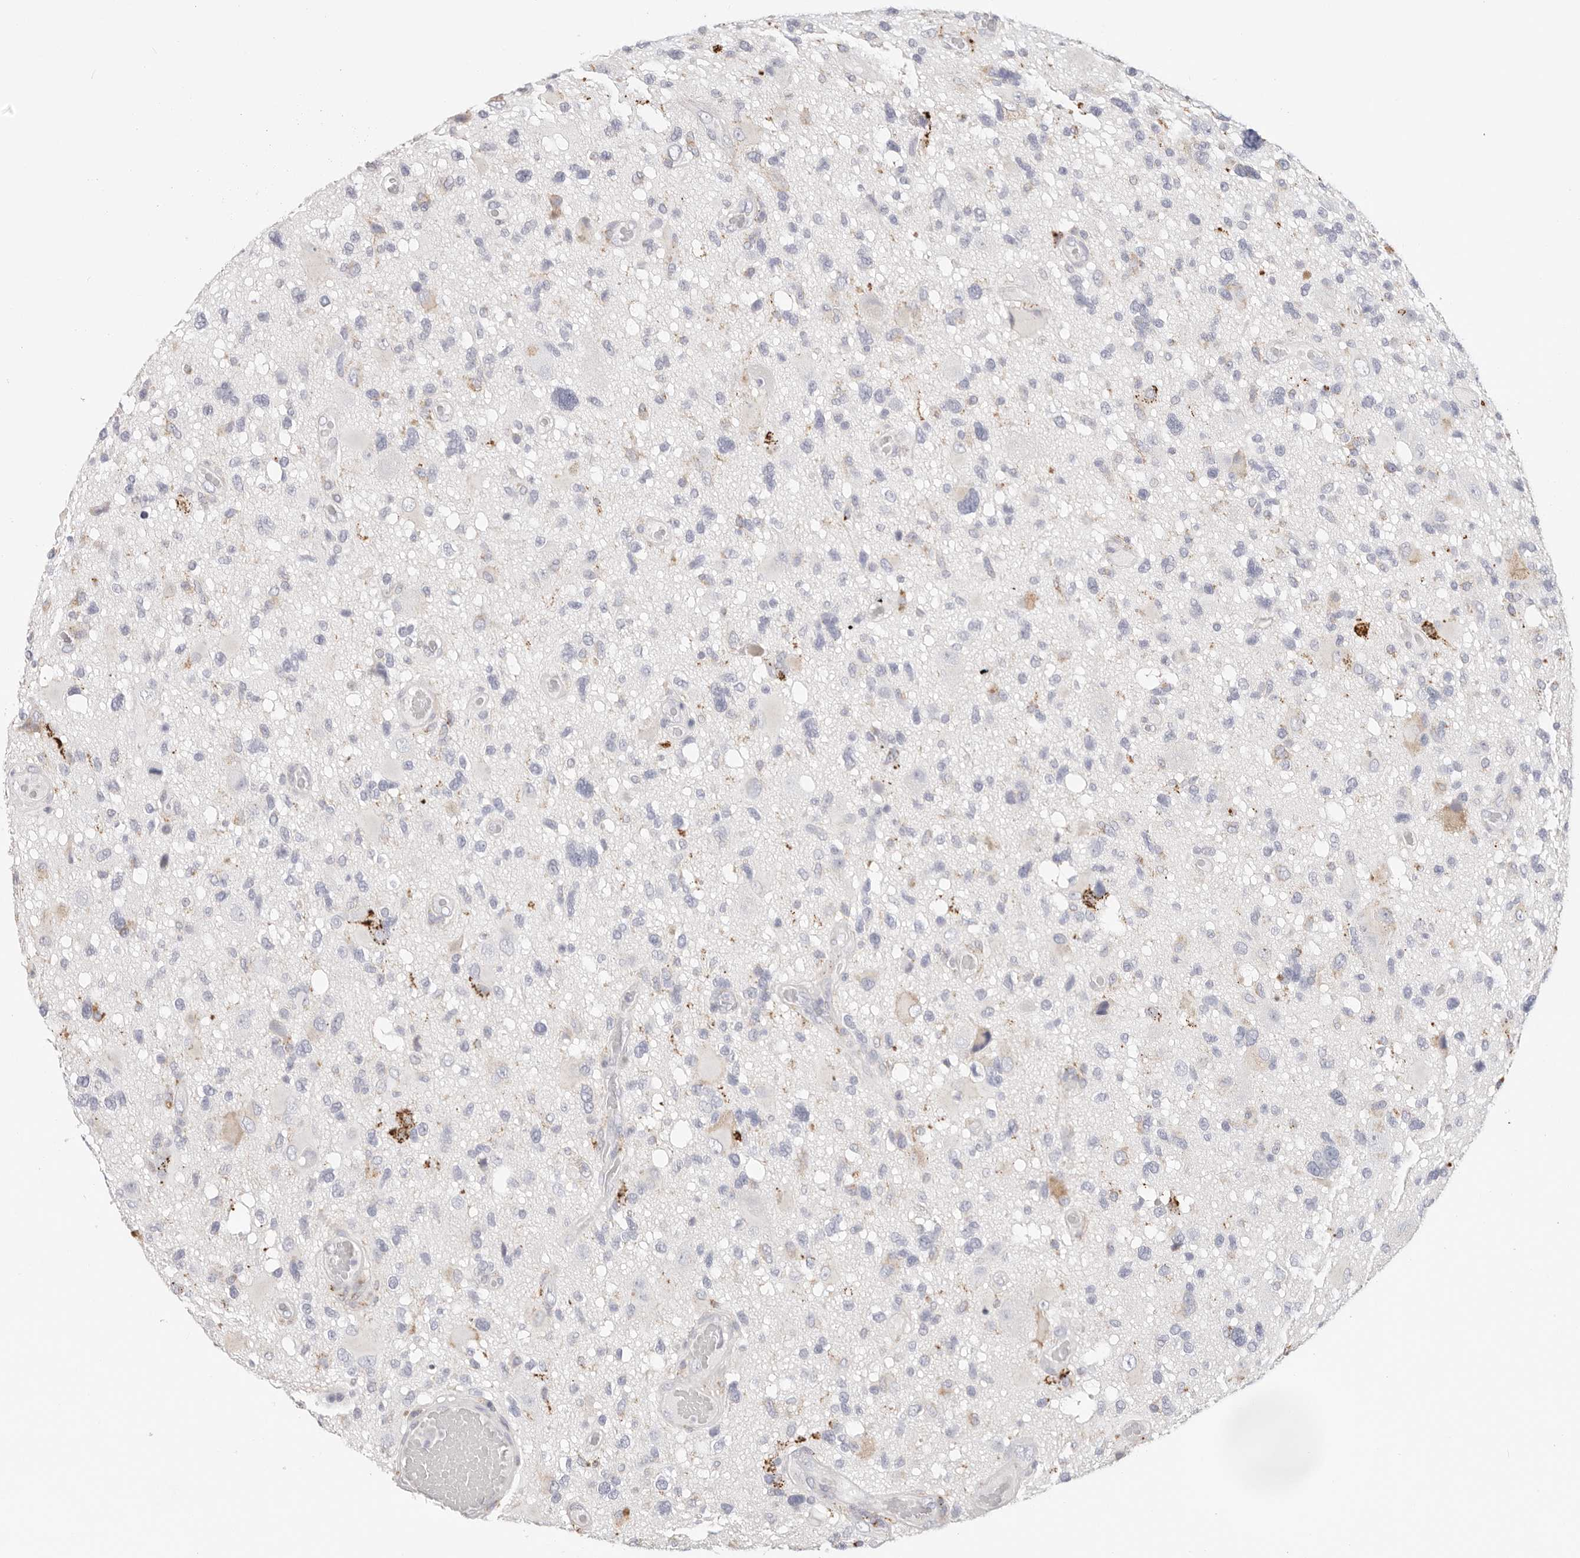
{"staining": {"intensity": "moderate", "quantity": "<25%", "location": "cytoplasmic/membranous"}, "tissue": "glioma", "cell_type": "Tumor cells", "image_type": "cancer", "snomed": [{"axis": "morphology", "description": "Glioma, malignant, High grade"}, {"axis": "topography", "description": "Brain"}], "caption": "A low amount of moderate cytoplasmic/membranous positivity is identified in about <25% of tumor cells in high-grade glioma (malignant) tissue.", "gene": "STKLD1", "patient": {"sex": "male", "age": 33}}